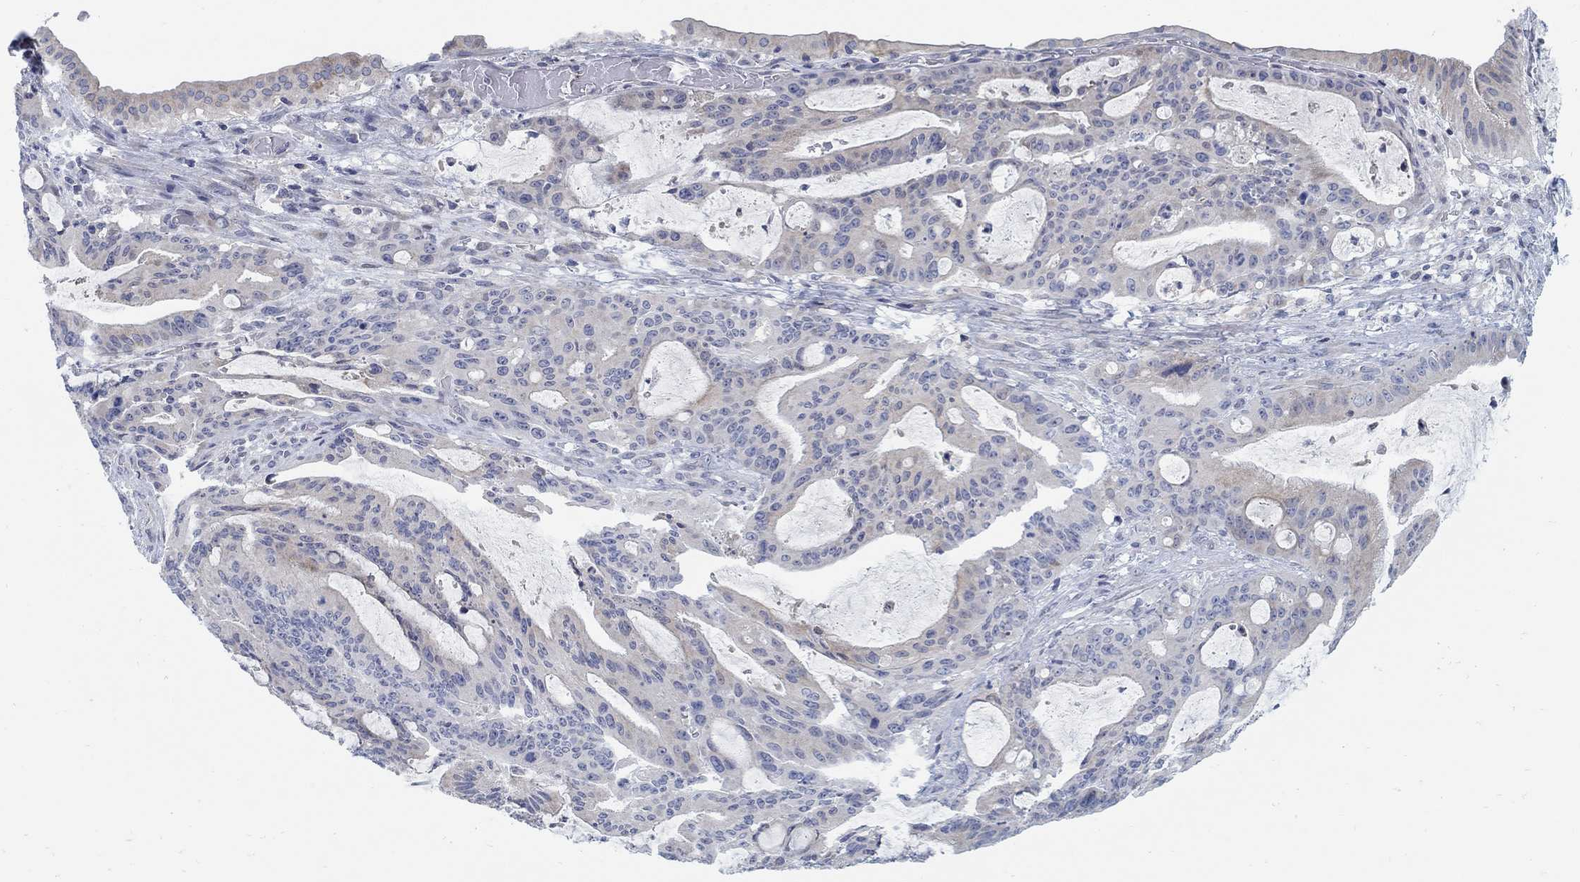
{"staining": {"intensity": "negative", "quantity": "none", "location": "none"}, "tissue": "liver cancer", "cell_type": "Tumor cells", "image_type": "cancer", "snomed": [{"axis": "morphology", "description": "Cholangiocarcinoma"}, {"axis": "topography", "description": "Liver"}], "caption": "This is an immunohistochemistry (IHC) micrograph of liver cancer (cholangiocarcinoma). There is no expression in tumor cells.", "gene": "ANO7", "patient": {"sex": "female", "age": 73}}